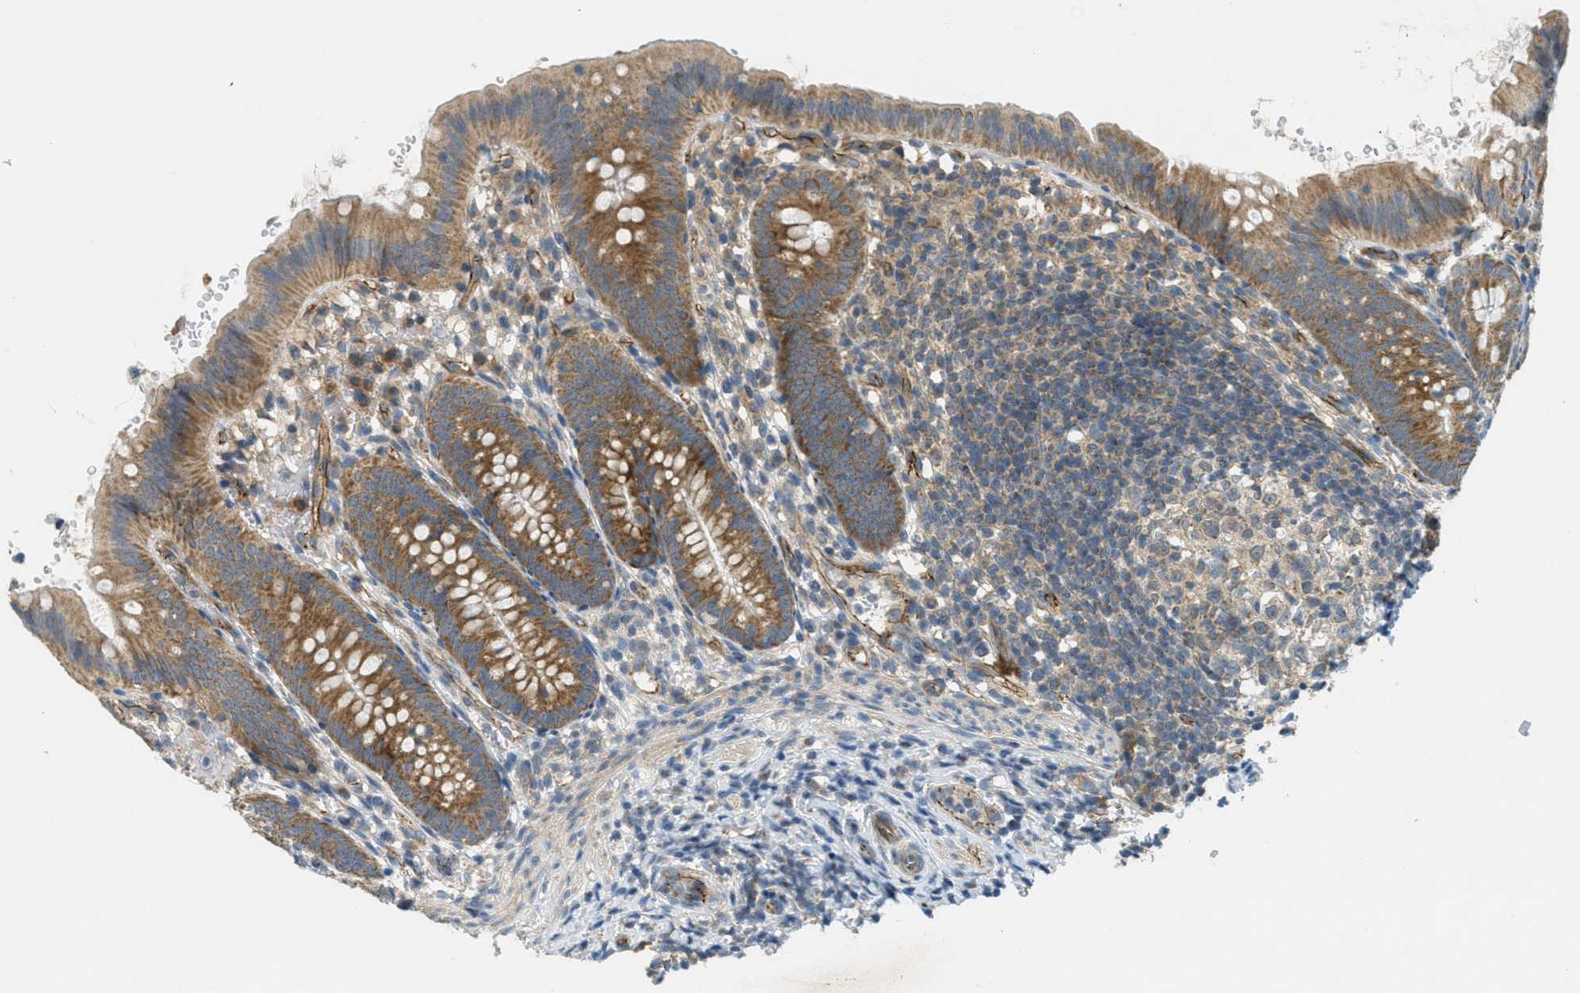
{"staining": {"intensity": "moderate", "quantity": ">75%", "location": "cytoplasmic/membranous"}, "tissue": "appendix", "cell_type": "Glandular cells", "image_type": "normal", "snomed": [{"axis": "morphology", "description": "Normal tissue, NOS"}, {"axis": "topography", "description": "Appendix"}], "caption": "An image of appendix stained for a protein shows moderate cytoplasmic/membranous brown staining in glandular cells.", "gene": "JCAD", "patient": {"sex": "male", "age": 1}}